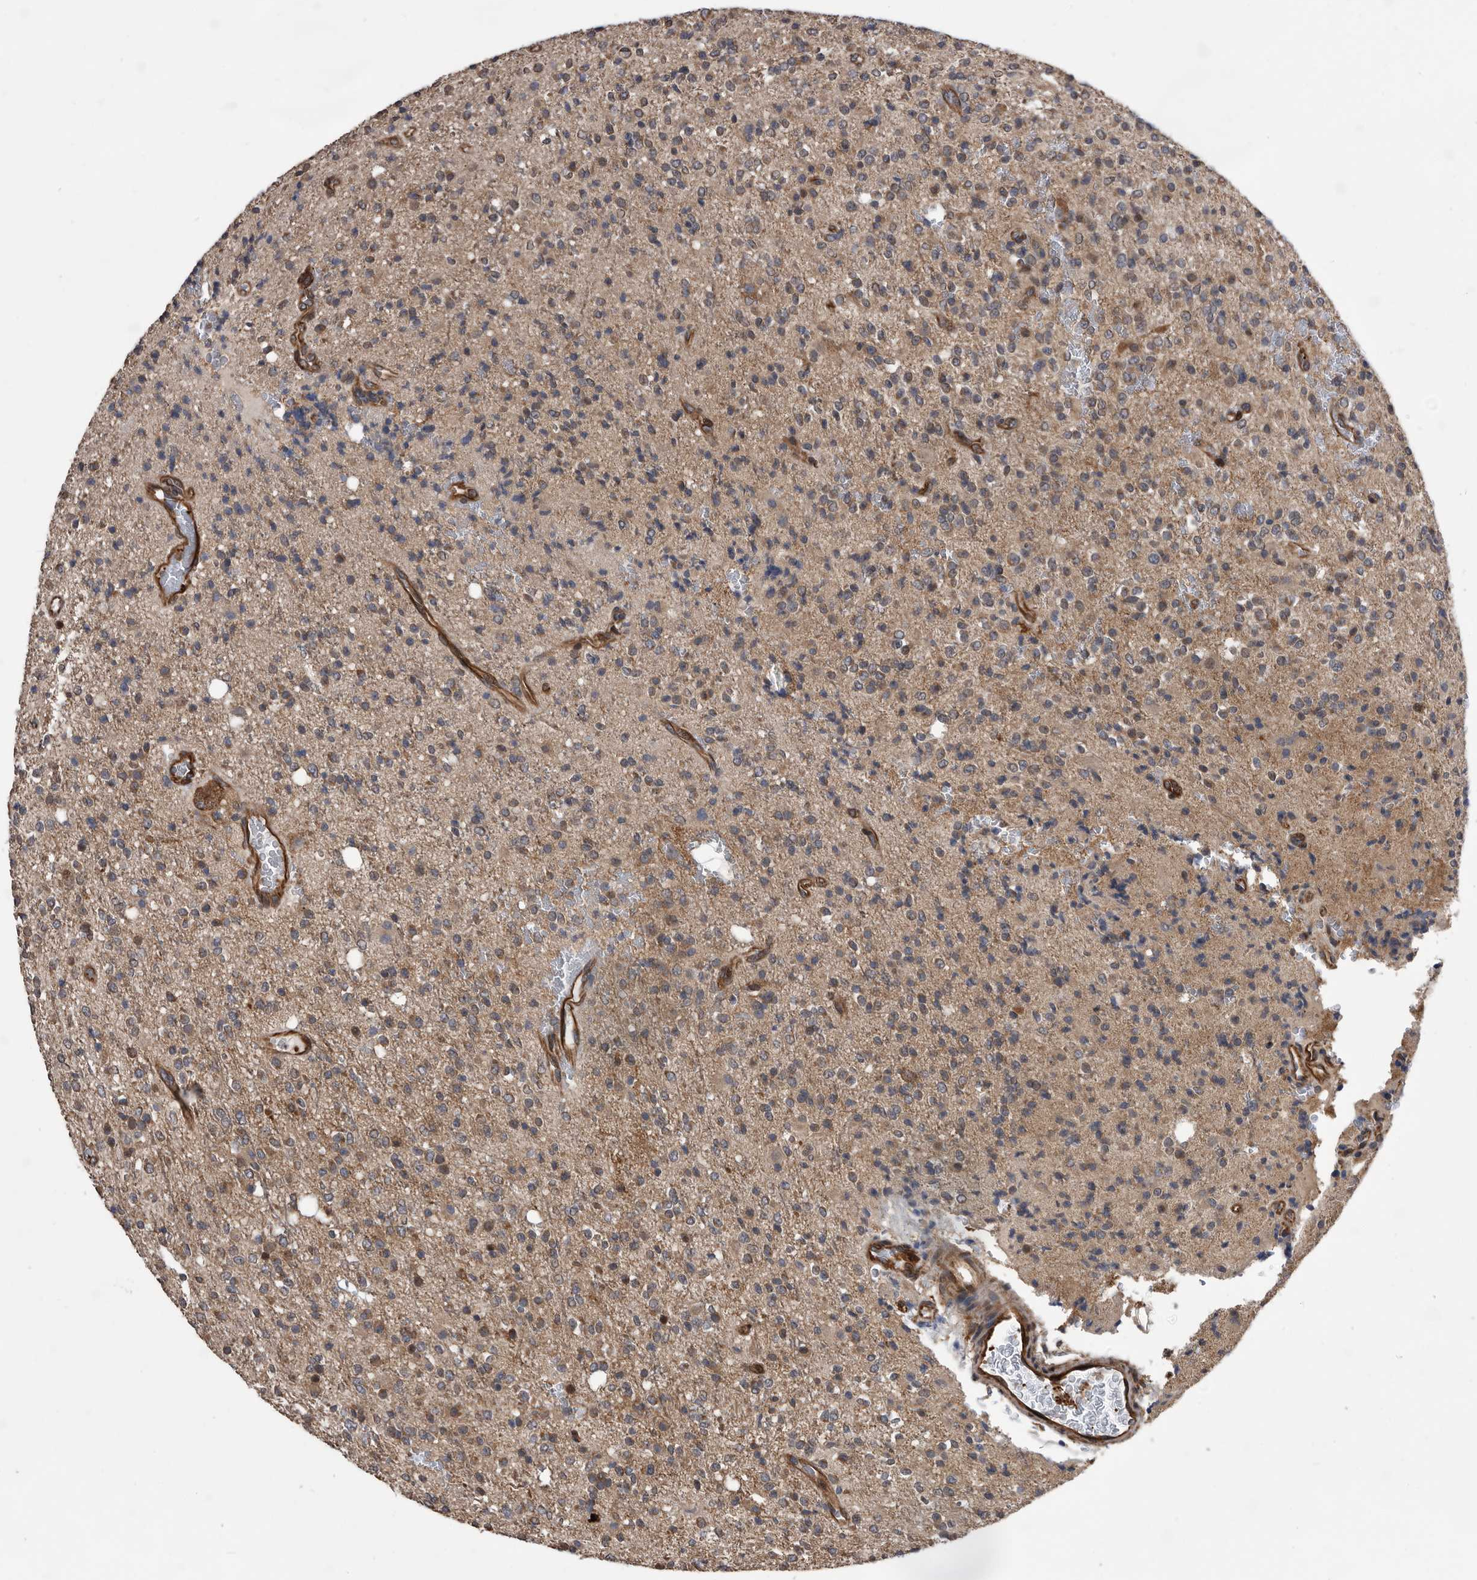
{"staining": {"intensity": "weak", "quantity": "<25%", "location": "cytoplasmic/membranous"}, "tissue": "glioma", "cell_type": "Tumor cells", "image_type": "cancer", "snomed": [{"axis": "morphology", "description": "Glioma, malignant, High grade"}, {"axis": "topography", "description": "Brain"}], "caption": "This is an immunohistochemistry micrograph of human glioma. There is no staining in tumor cells.", "gene": "SERINC2", "patient": {"sex": "male", "age": 34}}